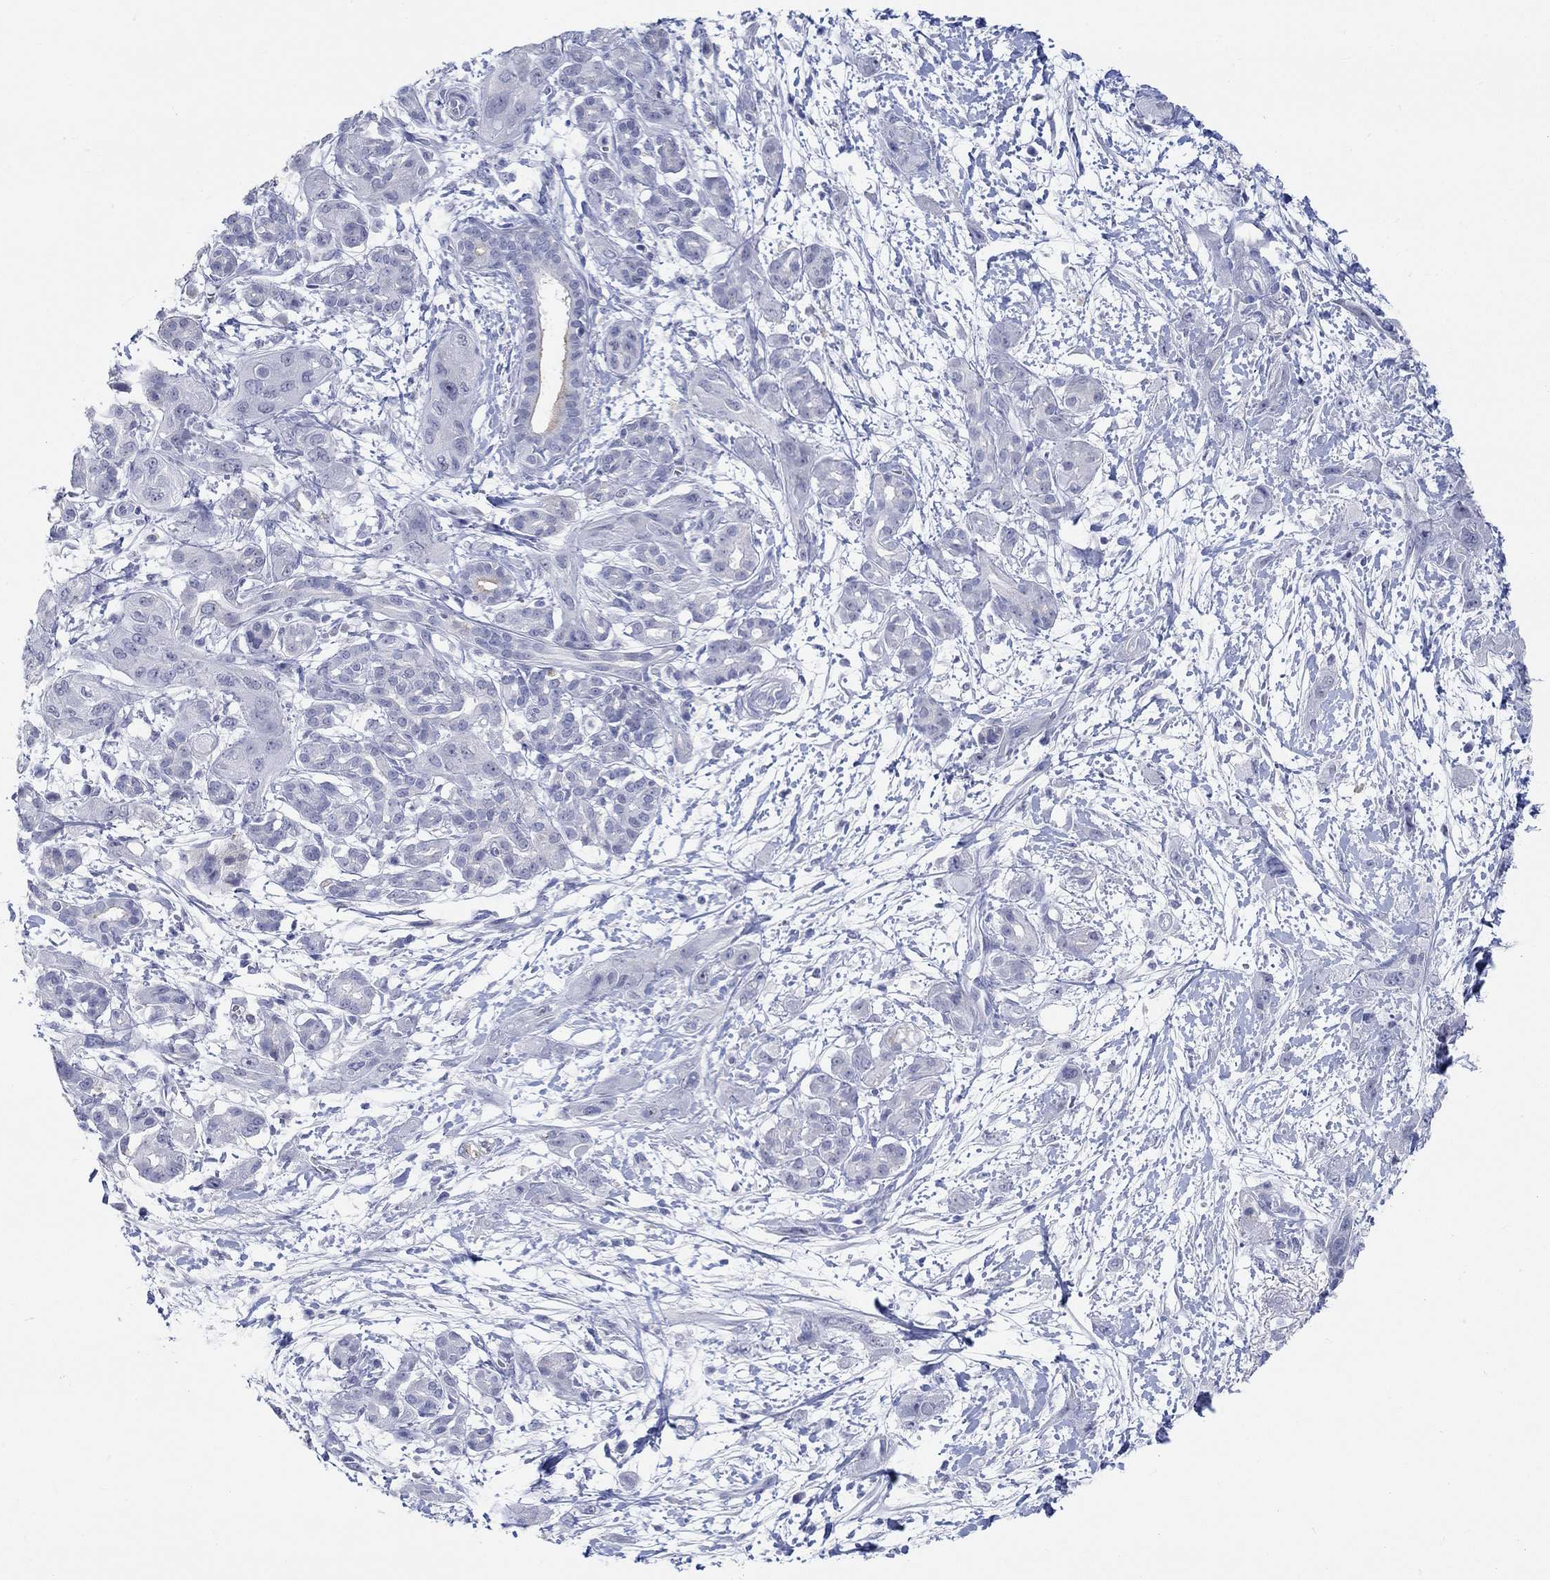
{"staining": {"intensity": "negative", "quantity": "none", "location": "none"}, "tissue": "pancreatic cancer", "cell_type": "Tumor cells", "image_type": "cancer", "snomed": [{"axis": "morphology", "description": "Adenocarcinoma, NOS"}, {"axis": "topography", "description": "Pancreas"}], "caption": "Tumor cells show no significant expression in pancreatic cancer (adenocarcinoma). The staining is performed using DAB brown chromogen with nuclei counter-stained in using hematoxylin.", "gene": "GRIA3", "patient": {"sex": "male", "age": 72}}